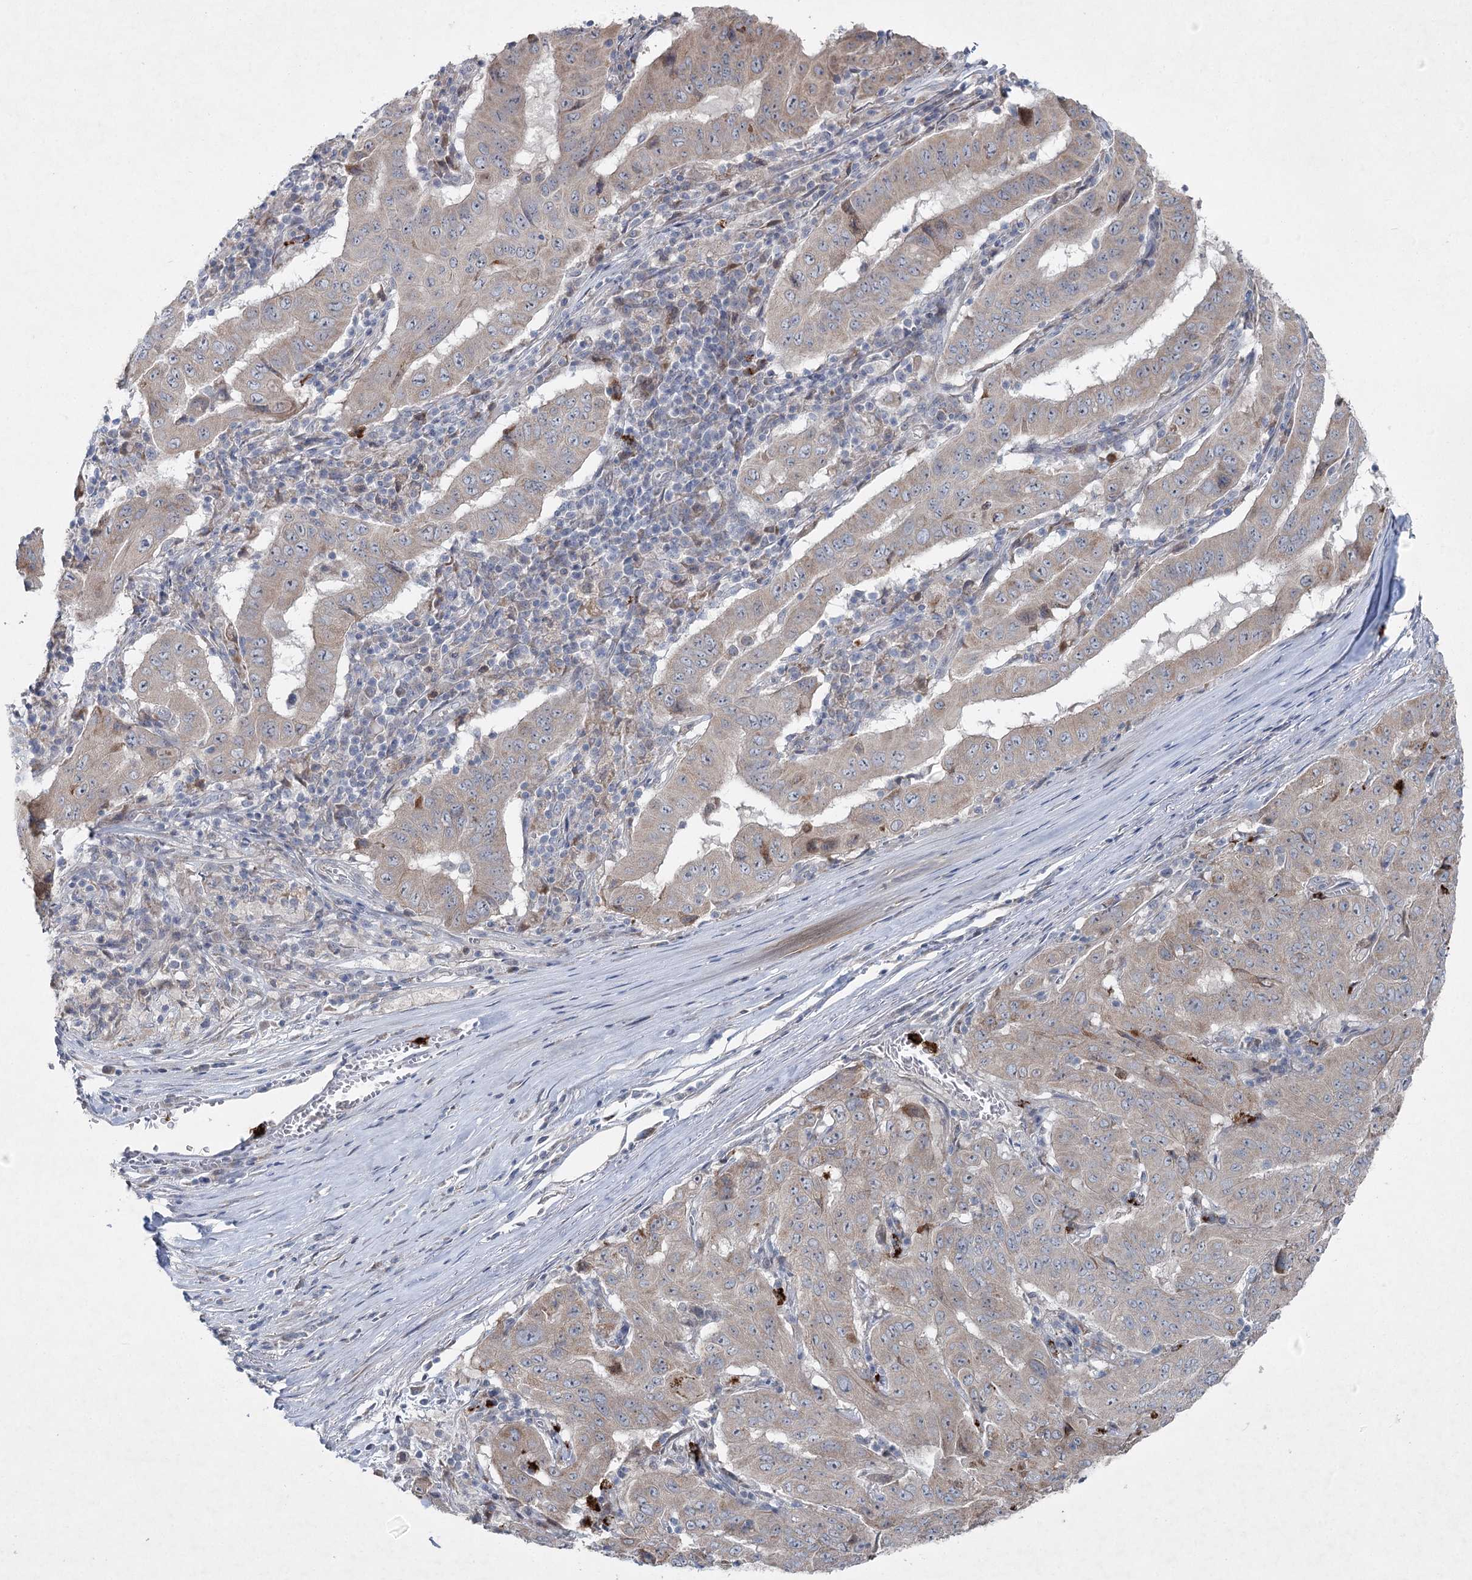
{"staining": {"intensity": "weak", "quantity": "<25%", "location": "cytoplasmic/membranous"}, "tissue": "pancreatic cancer", "cell_type": "Tumor cells", "image_type": "cancer", "snomed": [{"axis": "morphology", "description": "Adenocarcinoma, NOS"}, {"axis": "topography", "description": "Pancreas"}], "caption": "An immunohistochemistry (IHC) photomicrograph of adenocarcinoma (pancreatic) is shown. There is no staining in tumor cells of adenocarcinoma (pancreatic).", "gene": "PLA2G12A", "patient": {"sex": "male", "age": 63}}